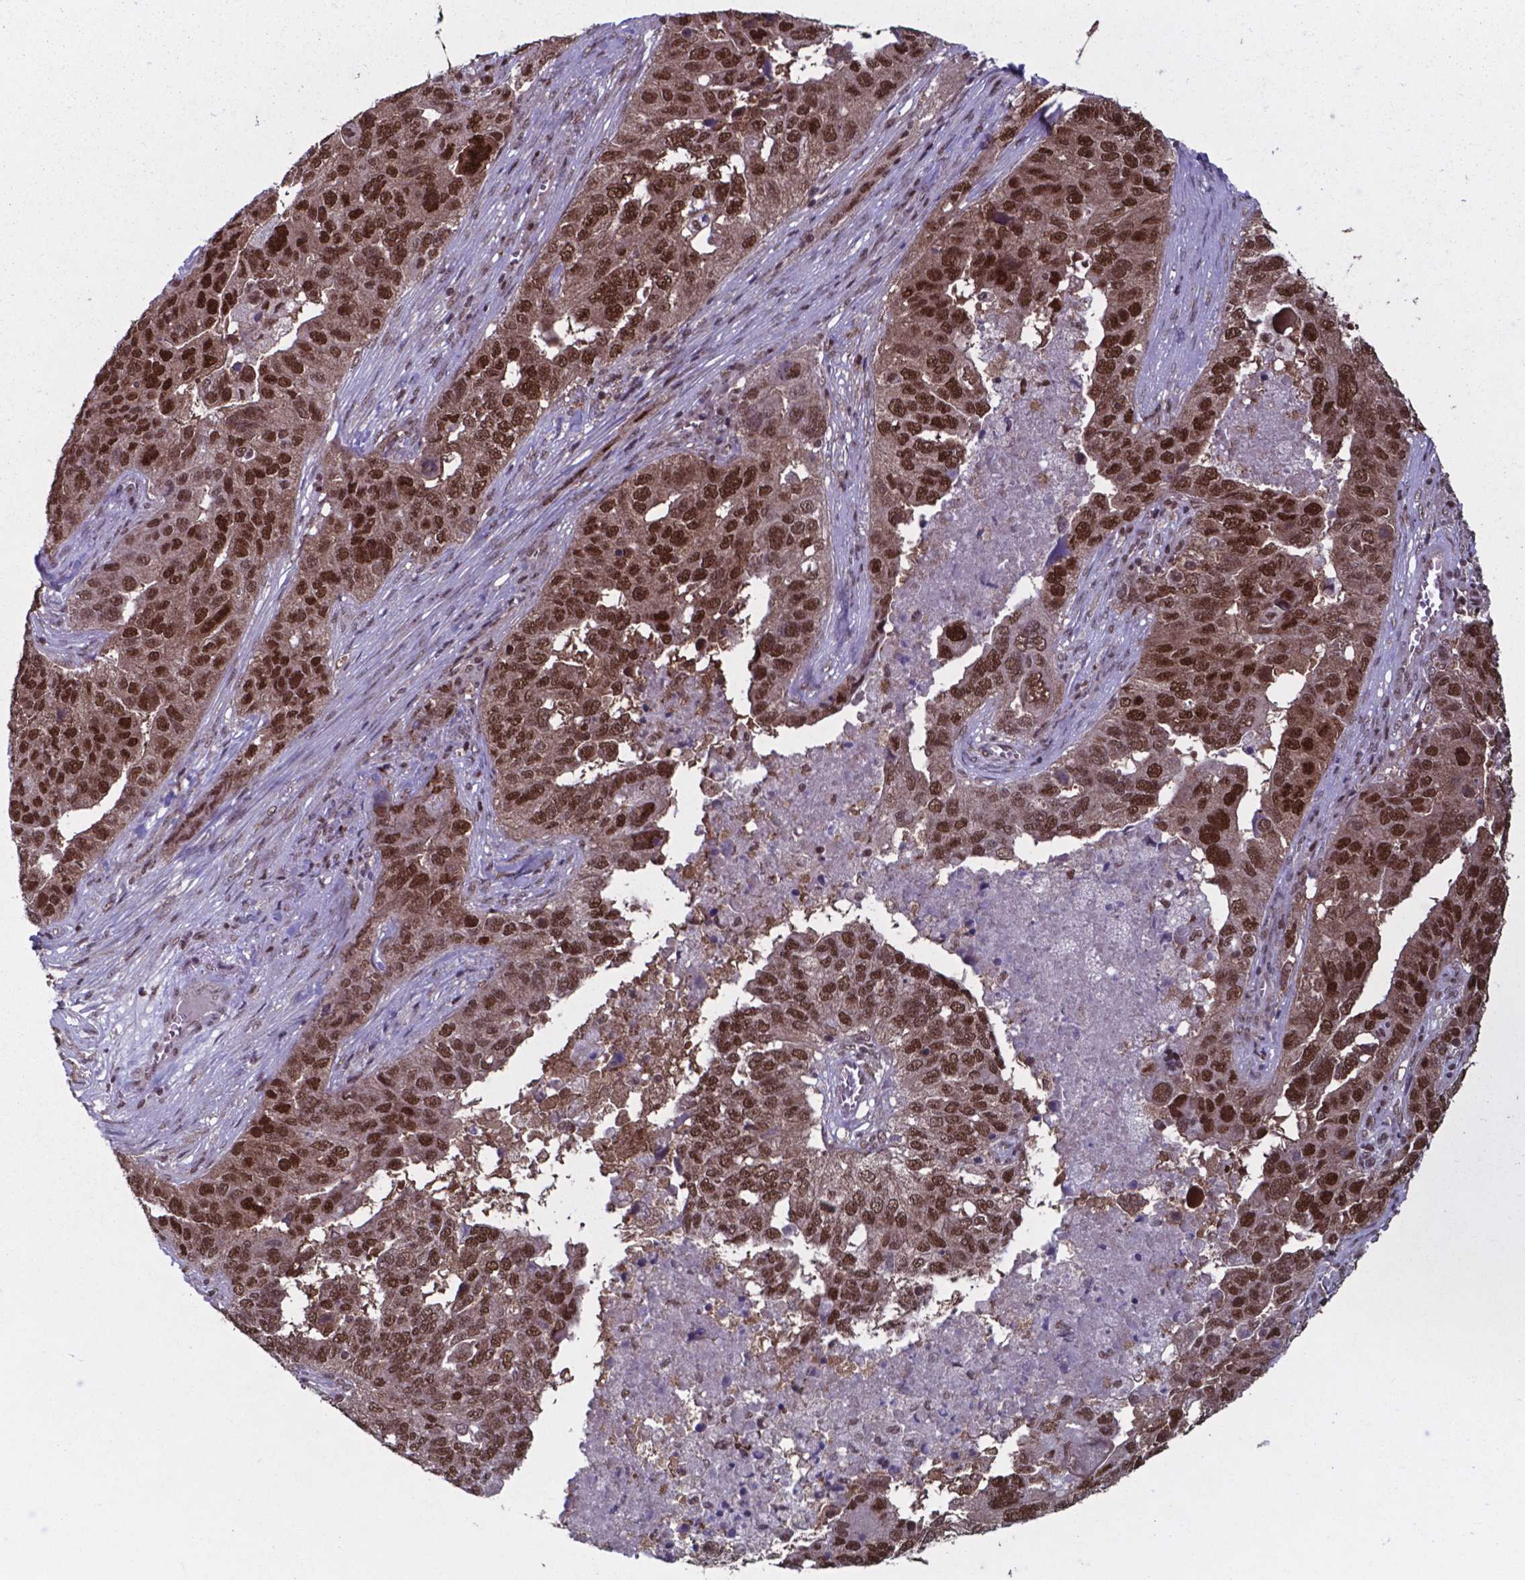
{"staining": {"intensity": "strong", "quantity": ">75%", "location": "nuclear"}, "tissue": "ovarian cancer", "cell_type": "Tumor cells", "image_type": "cancer", "snomed": [{"axis": "morphology", "description": "Carcinoma, endometroid"}, {"axis": "topography", "description": "Soft tissue"}, {"axis": "topography", "description": "Ovary"}], "caption": "A high amount of strong nuclear staining is appreciated in approximately >75% of tumor cells in ovarian cancer (endometroid carcinoma) tissue.", "gene": "UBA1", "patient": {"sex": "female", "age": 52}}